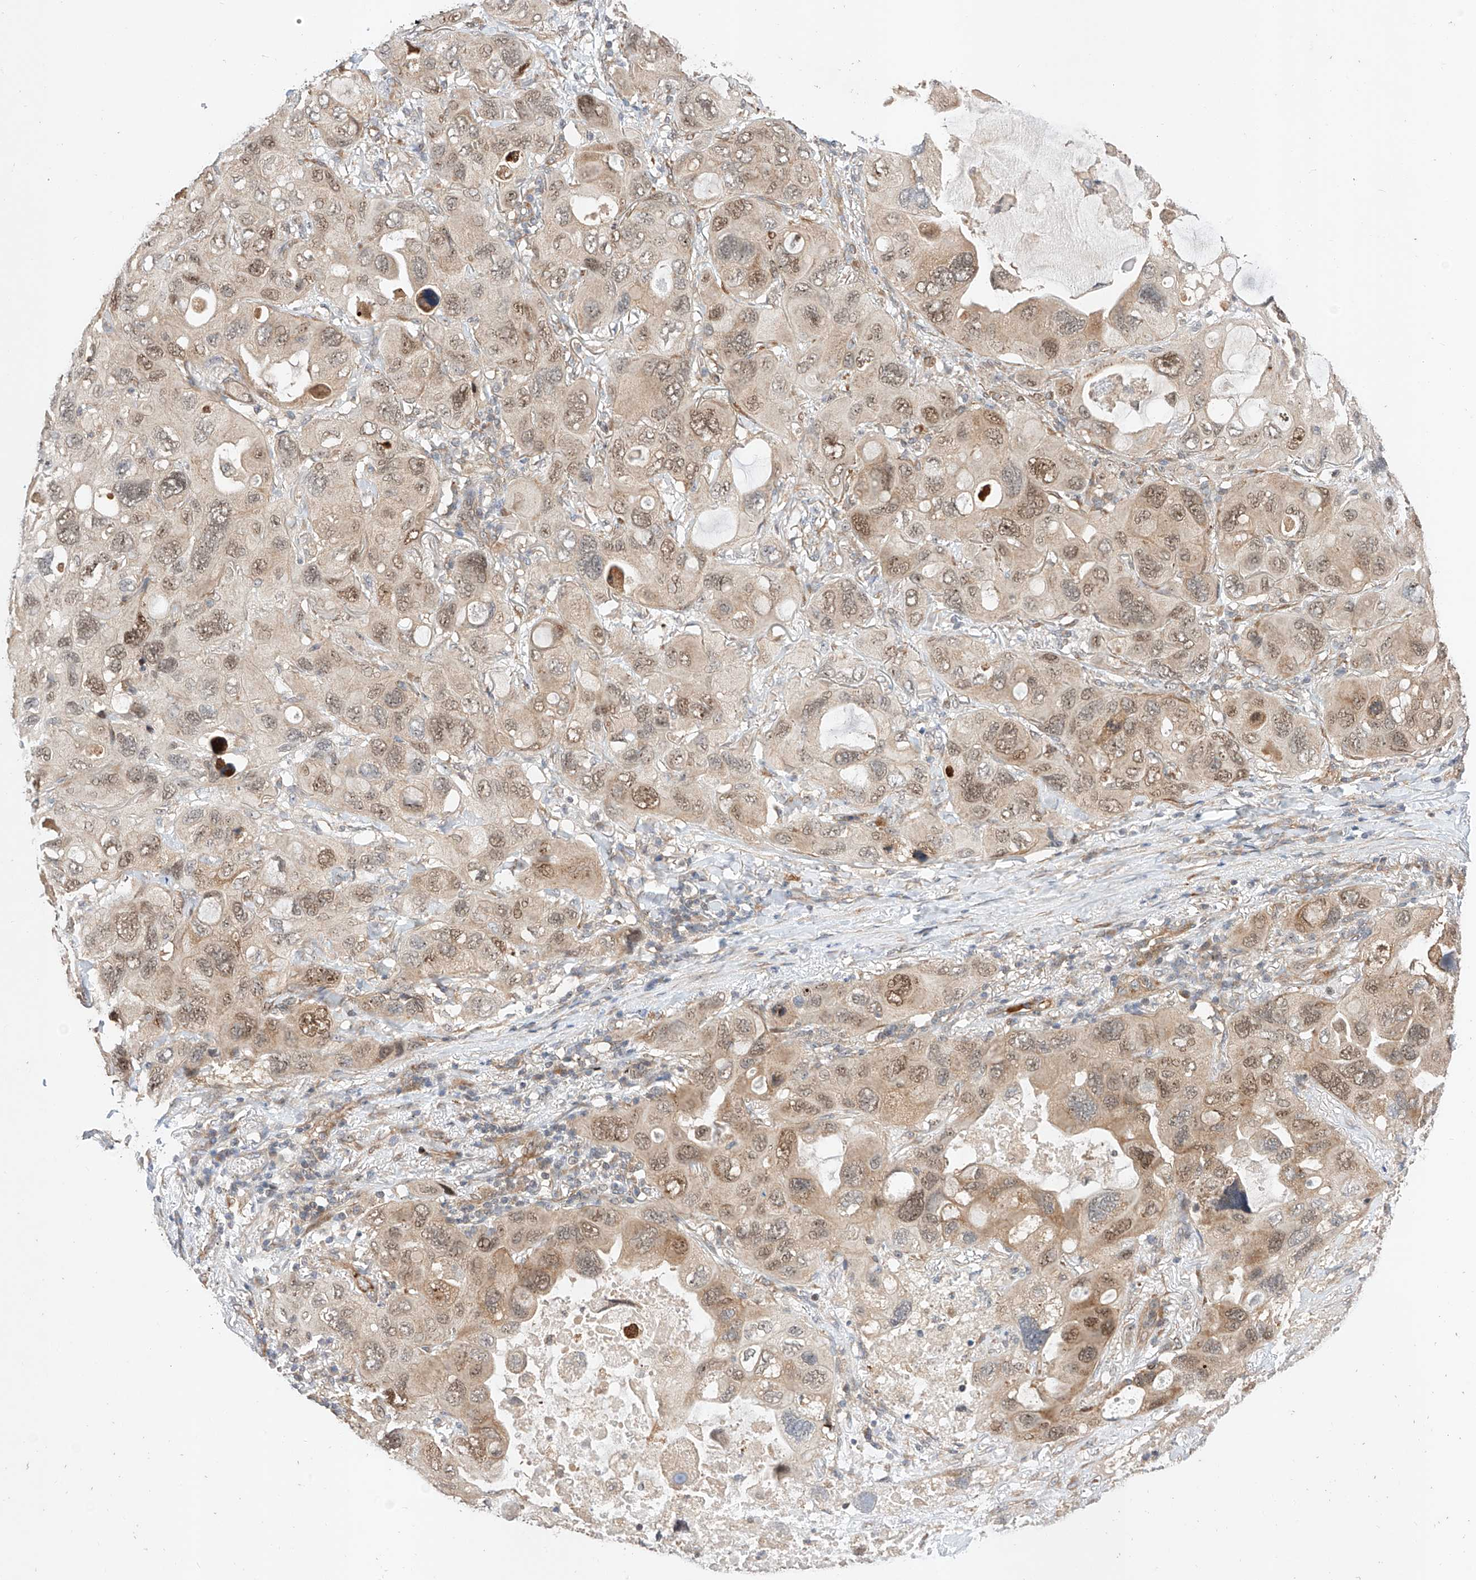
{"staining": {"intensity": "moderate", "quantity": ">75%", "location": "nuclear"}, "tissue": "lung cancer", "cell_type": "Tumor cells", "image_type": "cancer", "snomed": [{"axis": "morphology", "description": "Squamous cell carcinoma, NOS"}, {"axis": "topography", "description": "Lung"}], "caption": "A photomicrograph of human lung squamous cell carcinoma stained for a protein demonstrates moderate nuclear brown staining in tumor cells.", "gene": "RAB23", "patient": {"sex": "female", "age": 73}}